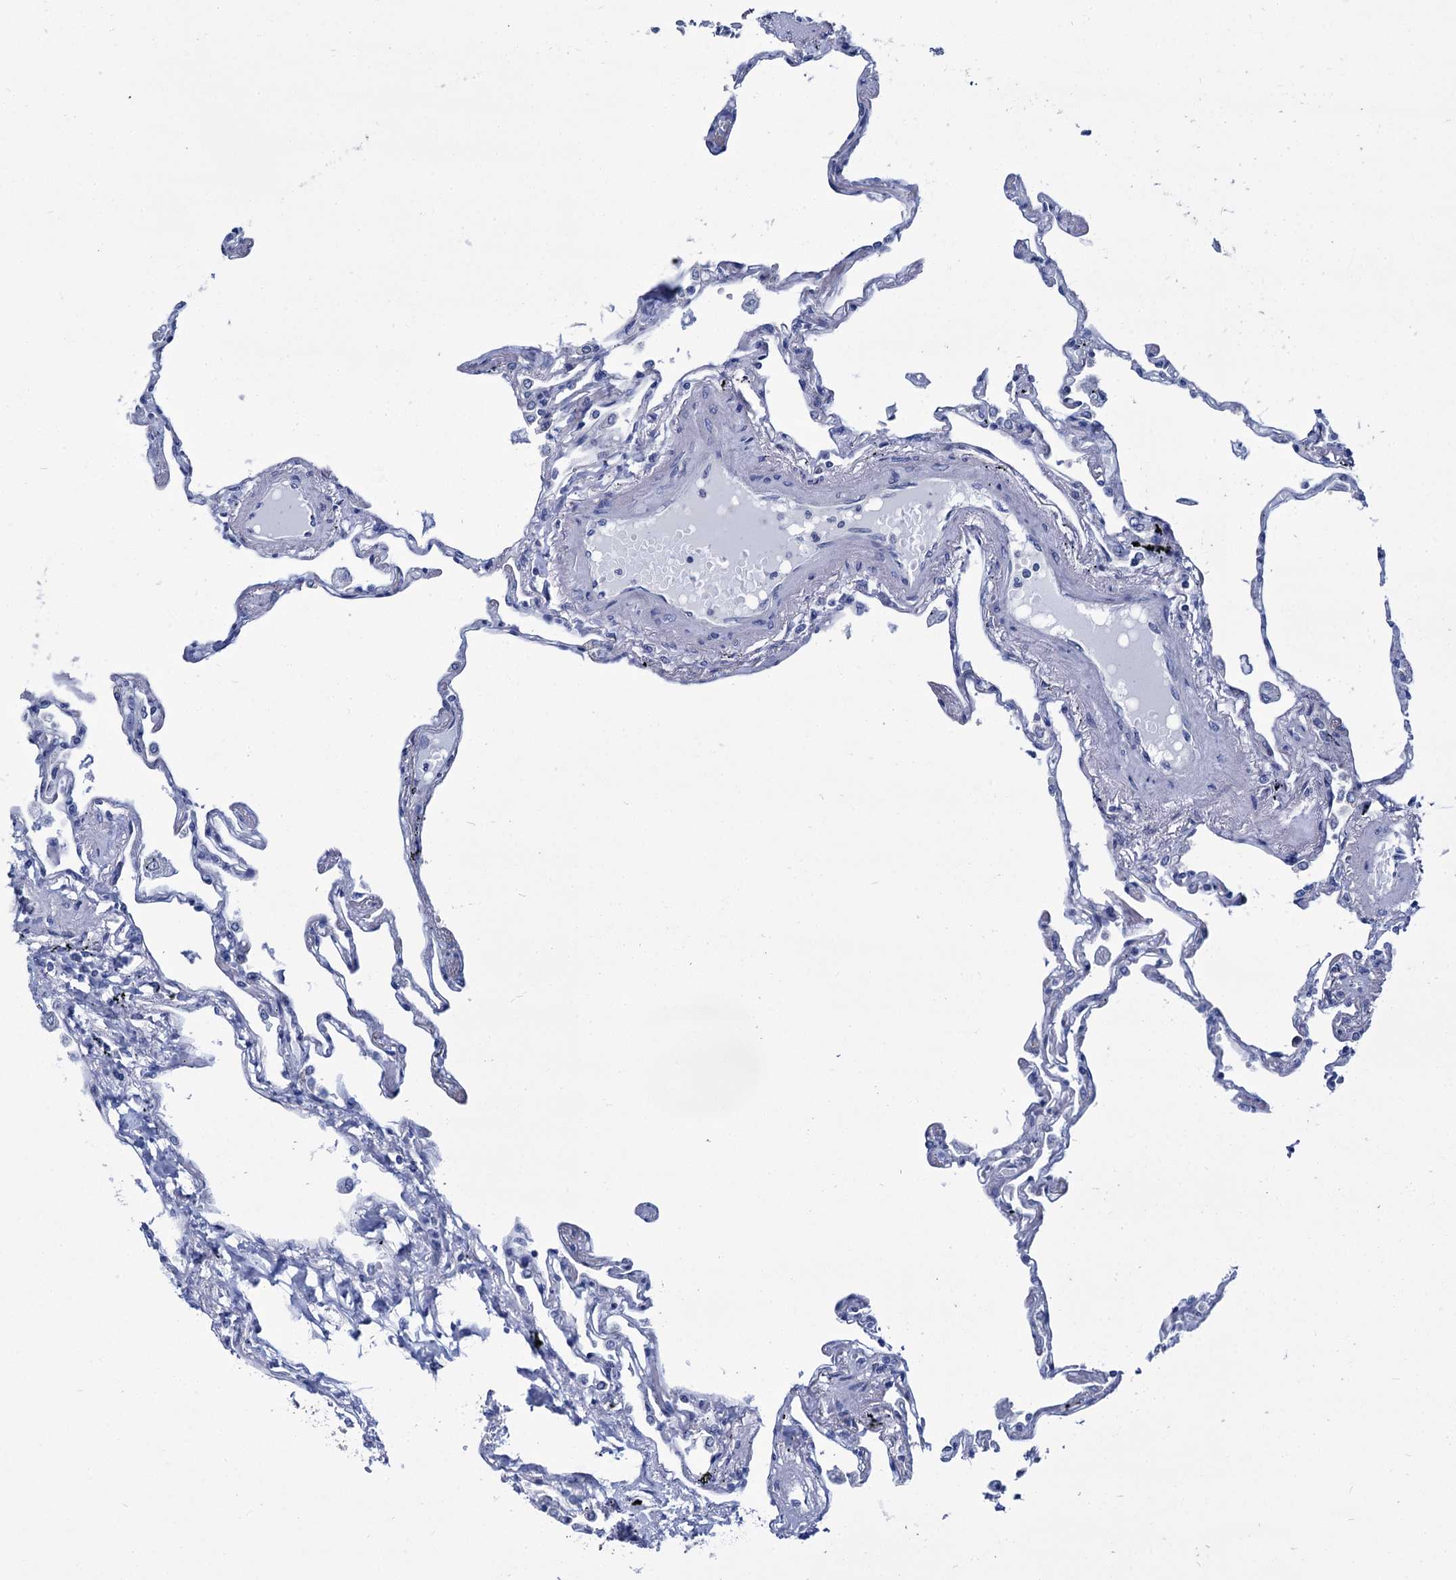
{"staining": {"intensity": "negative", "quantity": "none", "location": "none"}, "tissue": "lung", "cell_type": "Alveolar cells", "image_type": "normal", "snomed": [{"axis": "morphology", "description": "Normal tissue, NOS"}, {"axis": "topography", "description": "Lung"}], "caption": "The immunohistochemistry micrograph has no significant expression in alveolar cells of lung. The staining is performed using DAB brown chromogen with nuclei counter-stained in using hematoxylin.", "gene": "MIOX", "patient": {"sex": "female", "age": 67}}